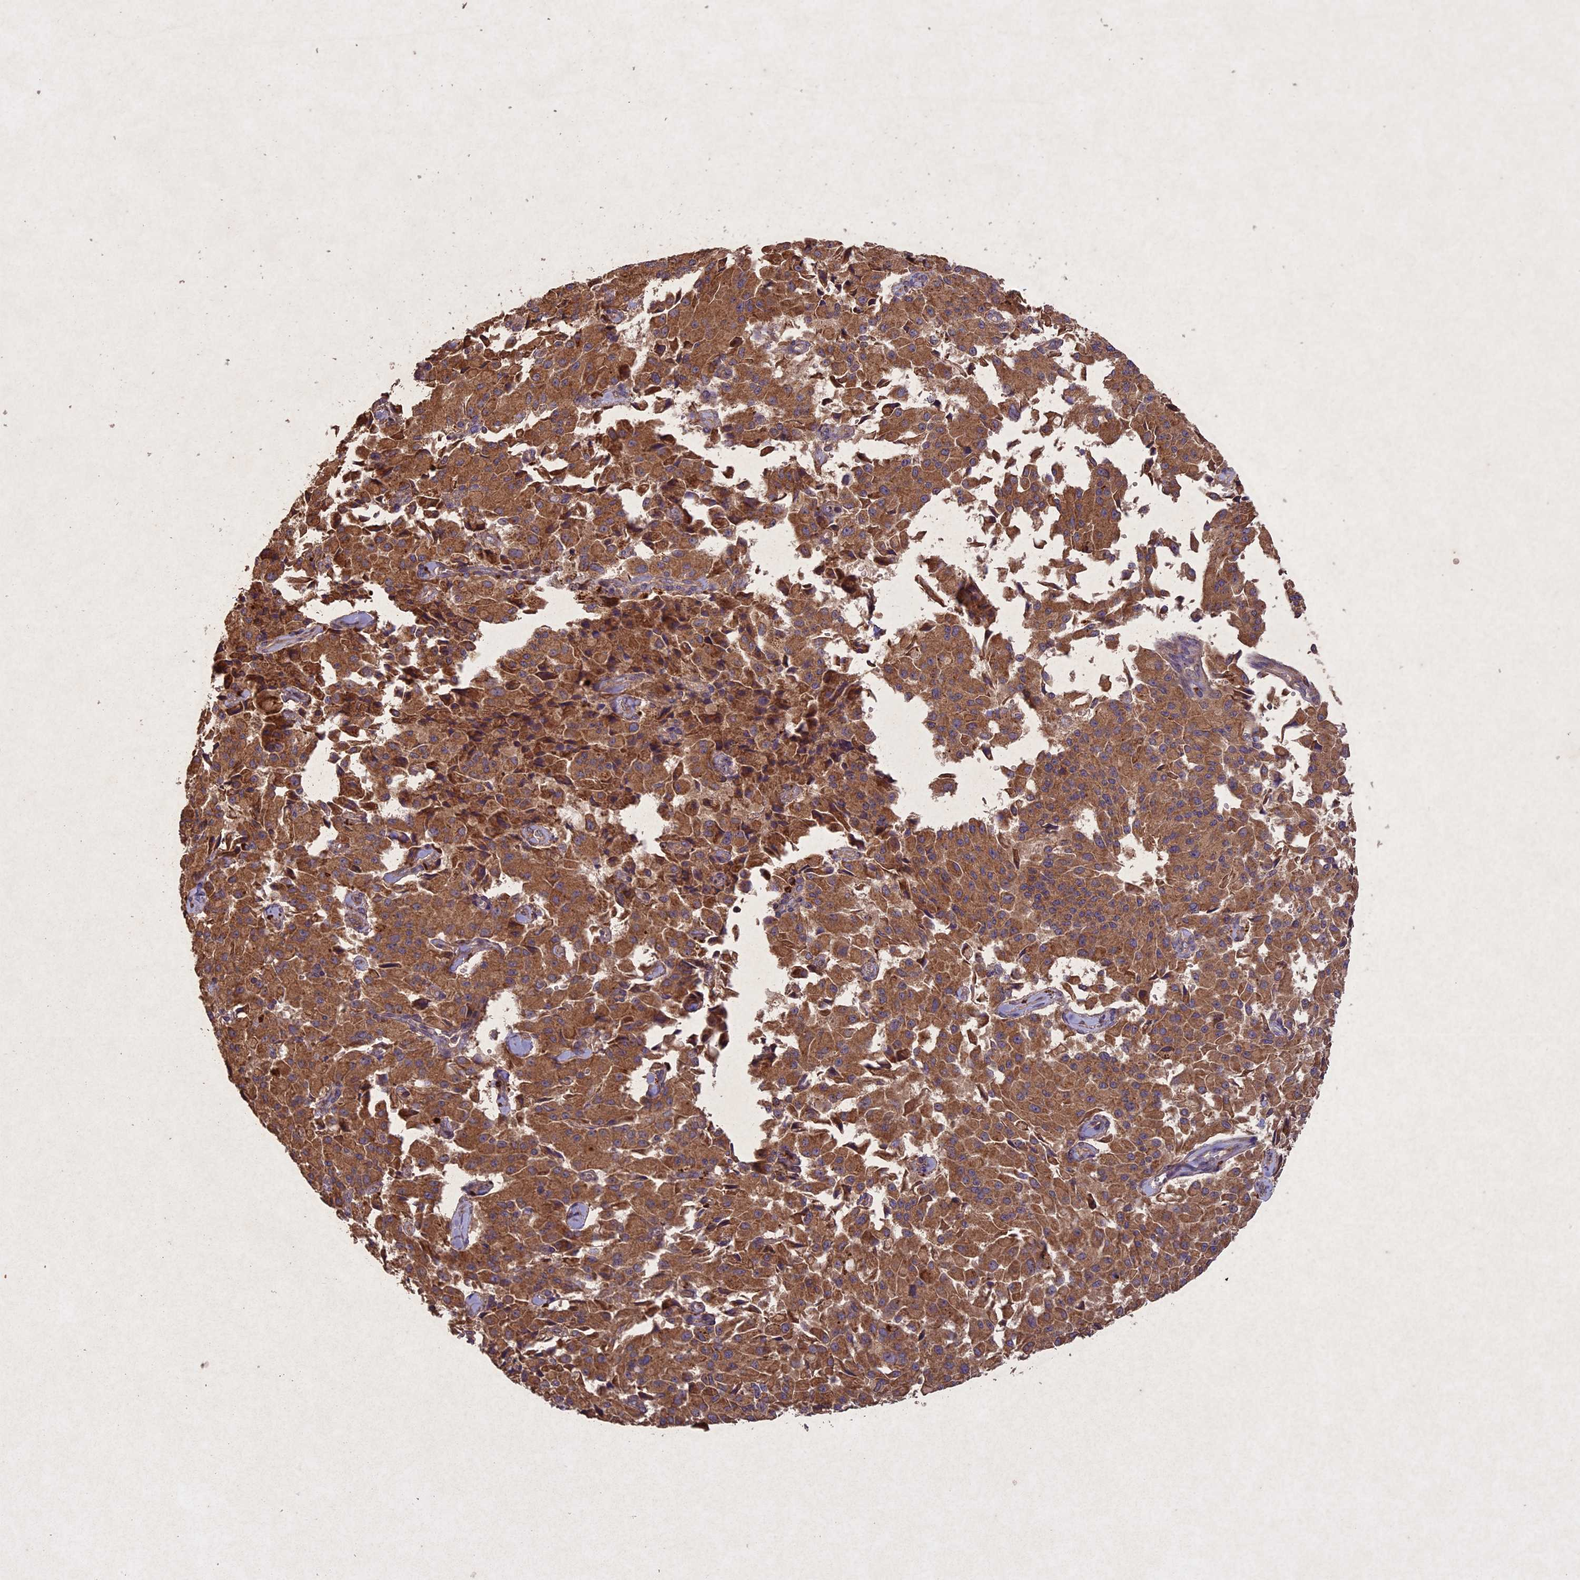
{"staining": {"intensity": "moderate", "quantity": ">75%", "location": "cytoplasmic/membranous"}, "tissue": "pancreatic cancer", "cell_type": "Tumor cells", "image_type": "cancer", "snomed": [{"axis": "morphology", "description": "Adenocarcinoma, NOS"}, {"axis": "topography", "description": "Pancreas"}], "caption": "Protein staining of pancreatic adenocarcinoma tissue displays moderate cytoplasmic/membranous staining in about >75% of tumor cells. (DAB IHC, brown staining for protein, blue staining for nuclei).", "gene": "CIAO2B", "patient": {"sex": "male", "age": 65}}